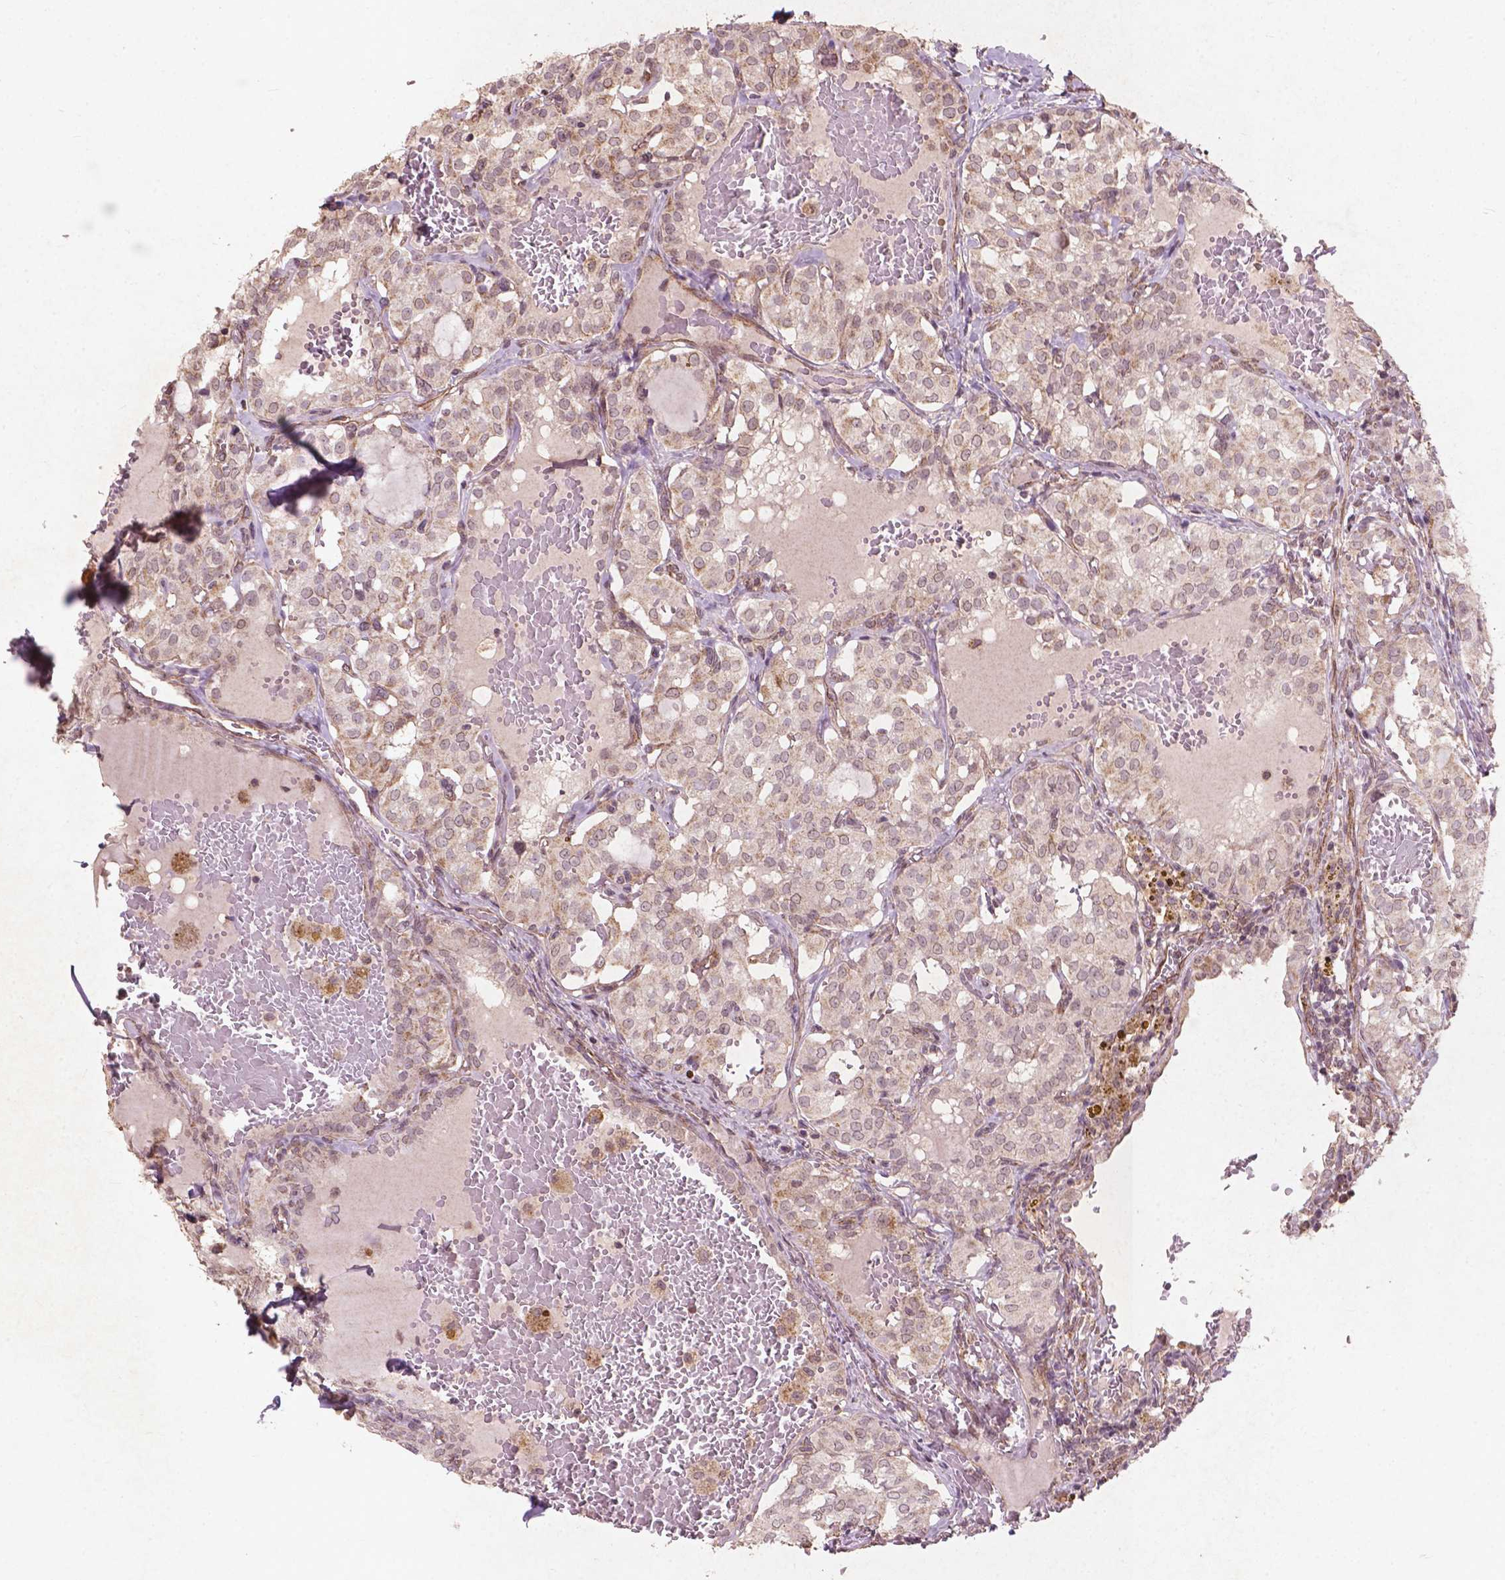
{"staining": {"intensity": "negative", "quantity": "none", "location": "none"}, "tissue": "thyroid cancer", "cell_type": "Tumor cells", "image_type": "cancer", "snomed": [{"axis": "morphology", "description": "Papillary adenocarcinoma, NOS"}, {"axis": "topography", "description": "Thyroid gland"}], "caption": "Immunohistochemistry of thyroid papillary adenocarcinoma demonstrates no positivity in tumor cells.", "gene": "SMAD2", "patient": {"sex": "male", "age": 20}}